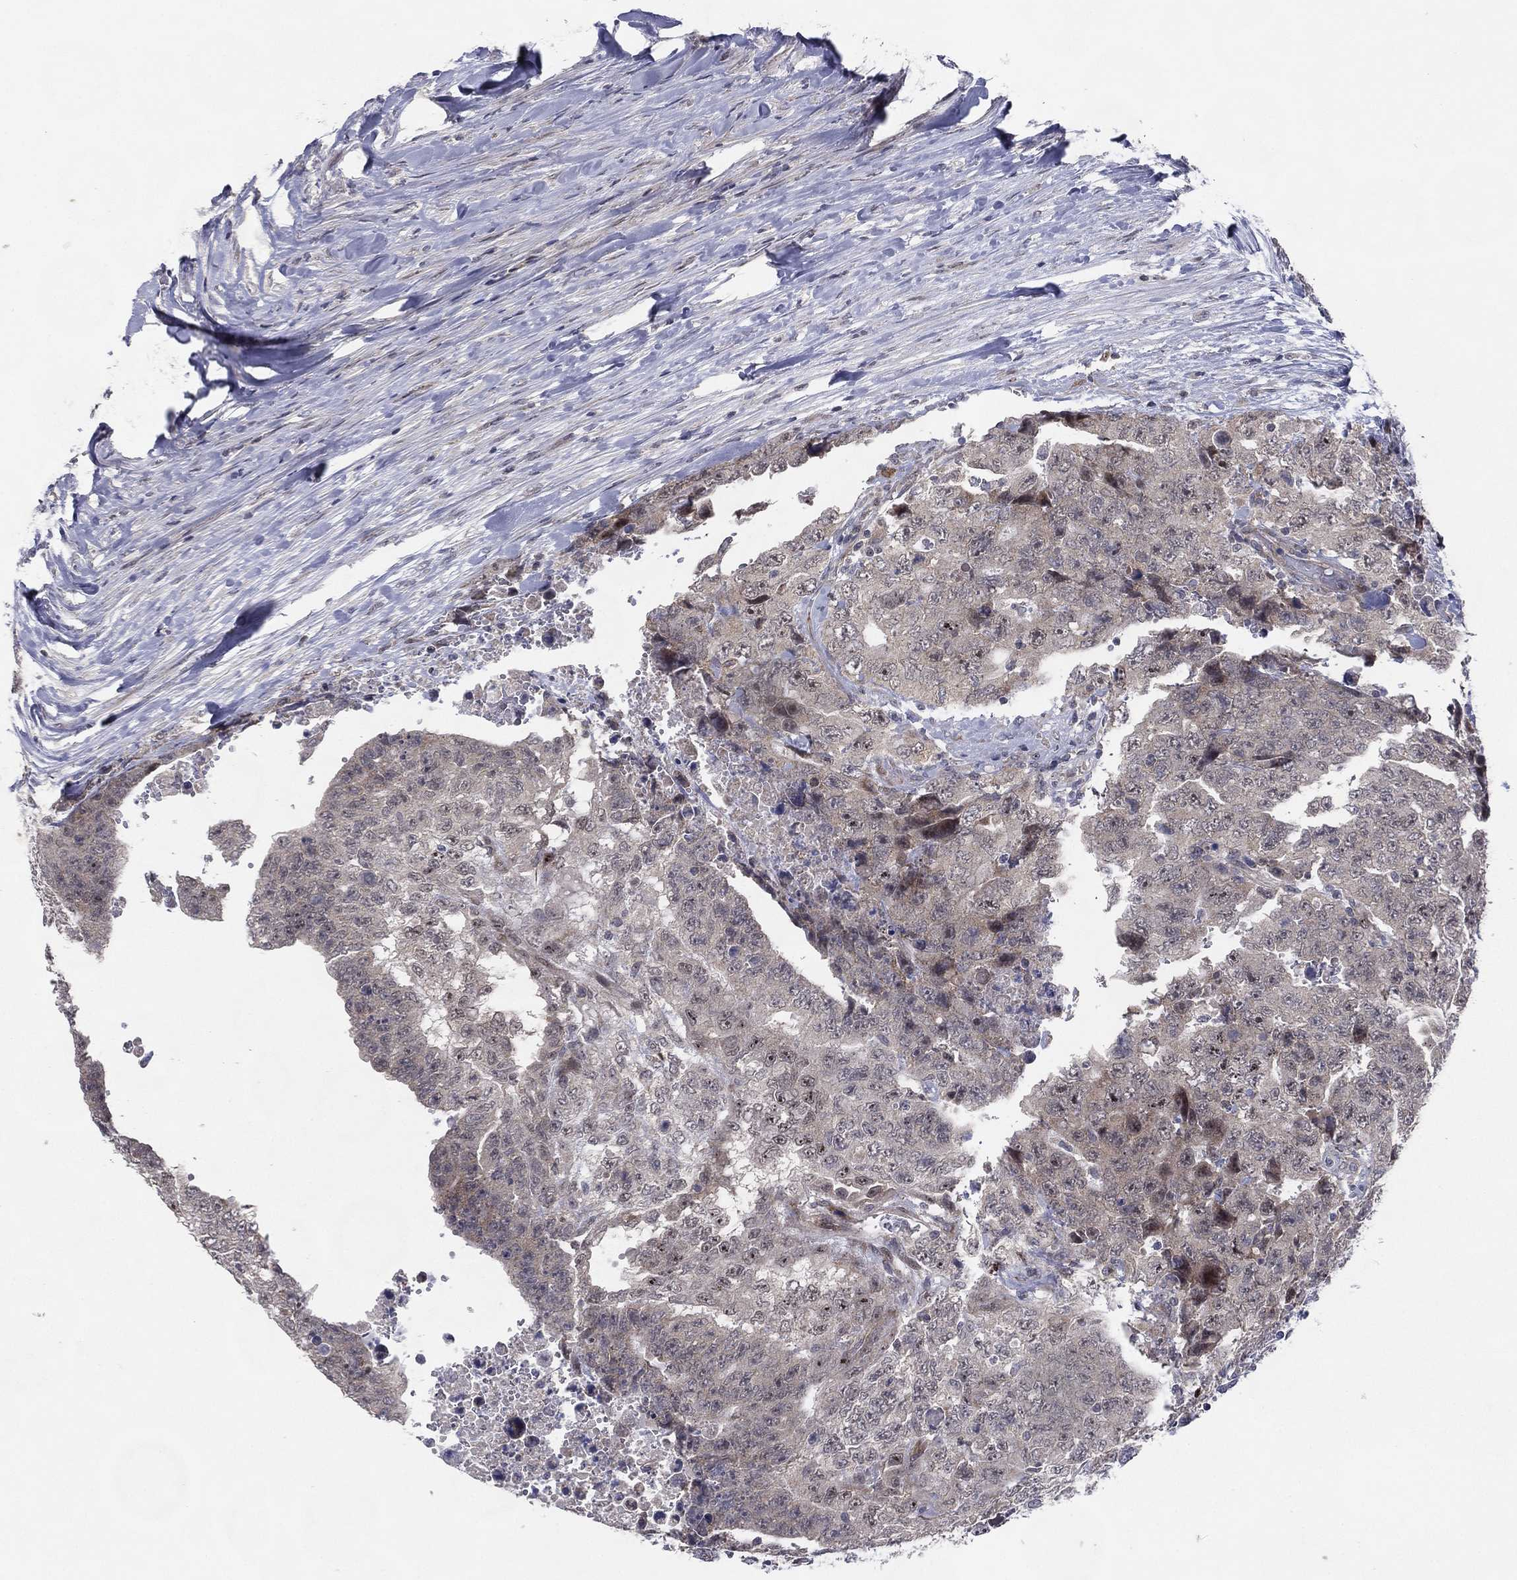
{"staining": {"intensity": "negative", "quantity": "none", "location": "none"}, "tissue": "testis cancer", "cell_type": "Tumor cells", "image_type": "cancer", "snomed": [{"axis": "morphology", "description": "Carcinoma, Embryonal, NOS"}, {"axis": "topography", "description": "Testis"}], "caption": "Tumor cells are negative for brown protein staining in testis embryonal carcinoma.", "gene": "KAT14", "patient": {"sex": "male", "age": 24}}